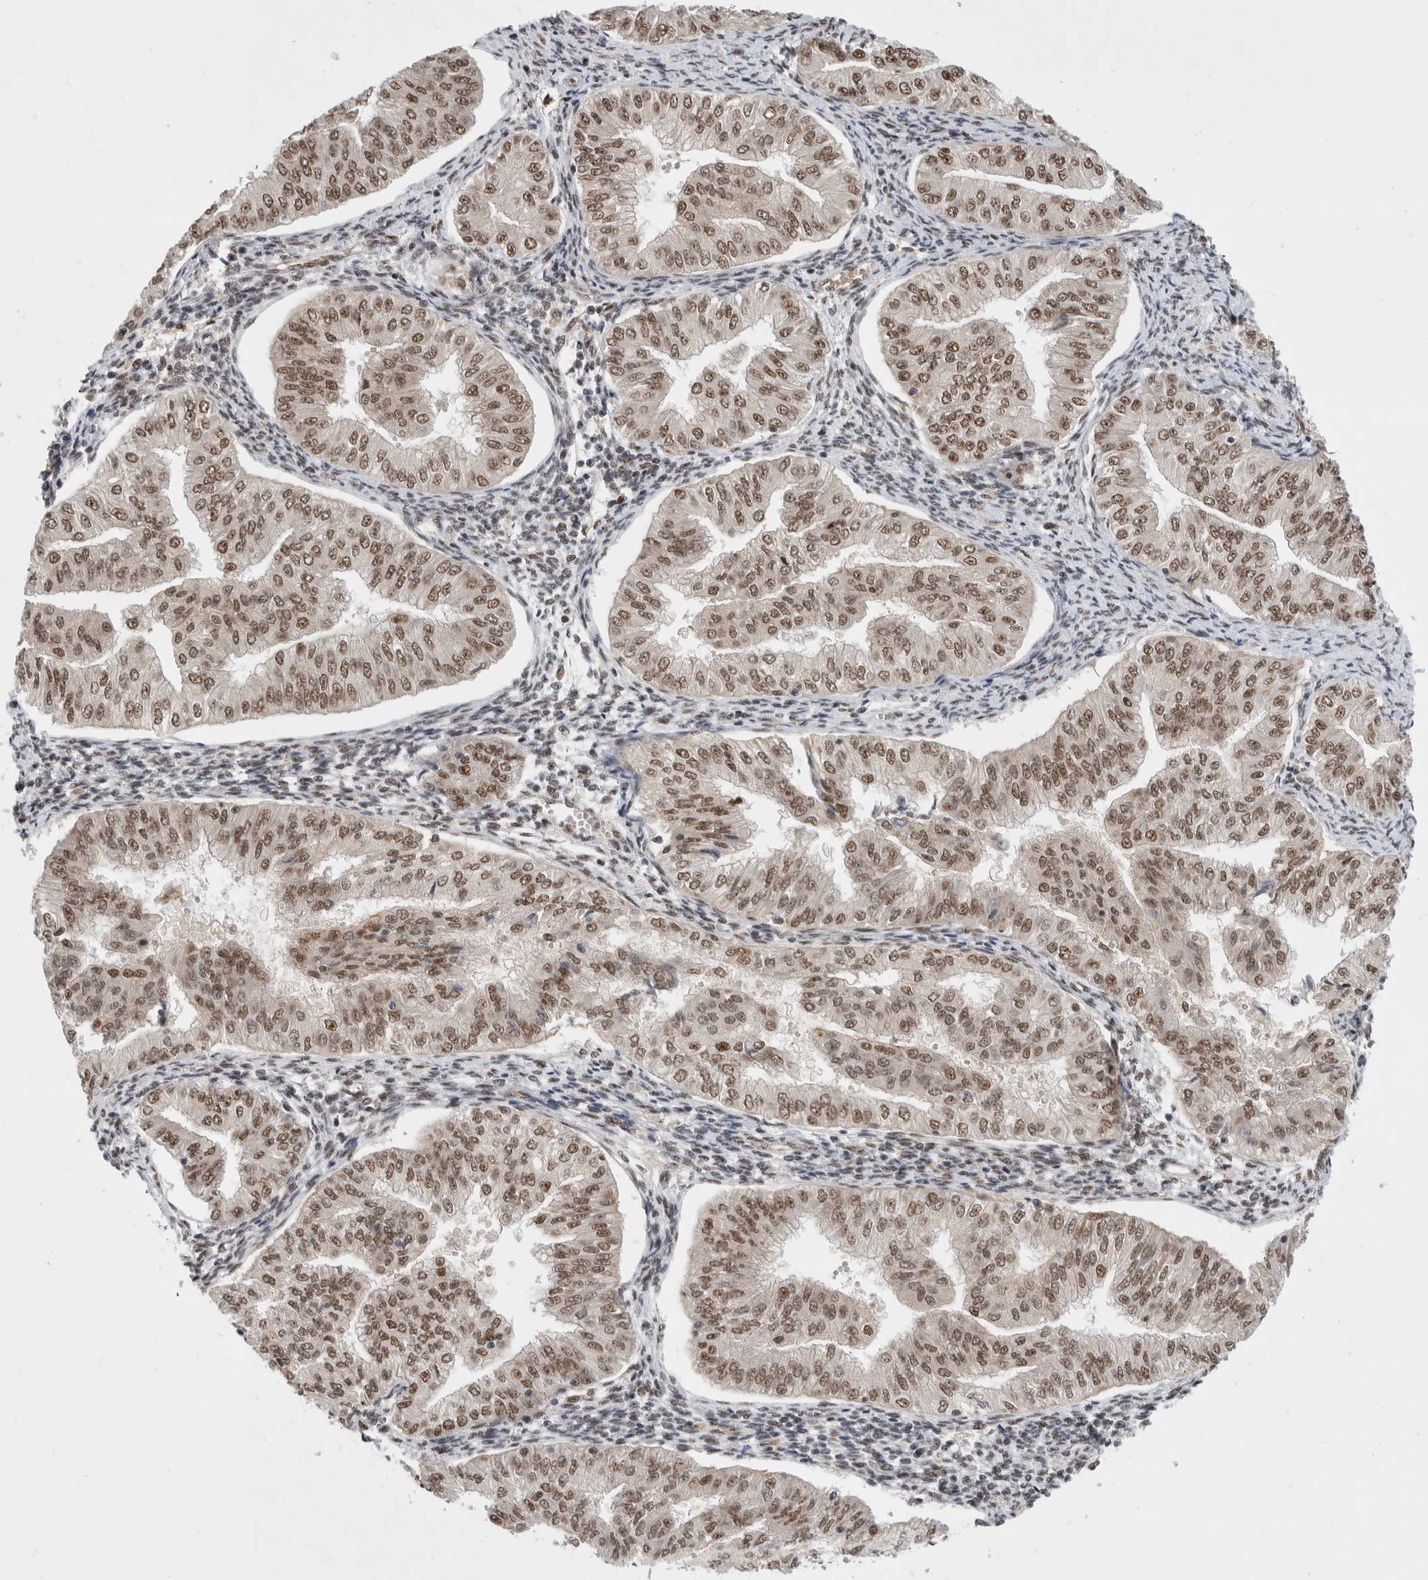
{"staining": {"intensity": "moderate", "quantity": ">75%", "location": "nuclear"}, "tissue": "endometrial cancer", "cell_type": "Tumor cells", "image_type": "cancer", "snomed": [{"axis": "morphology", "description": "Normal tissue, NOS"}, {"axis": "morphology", "description": "Adenocarcinoma, NOS"}, {"axis": "topography", "description": "Endometrium"}], "caption": "Human endometrial cancer (adenocarcinoma) stained for a protein (brown) exhibits moderate nuclear positive staining in about >75% of tumor cells.", "gene": "NCAPG2", "patient": {"sex": "female", "age": 53}}